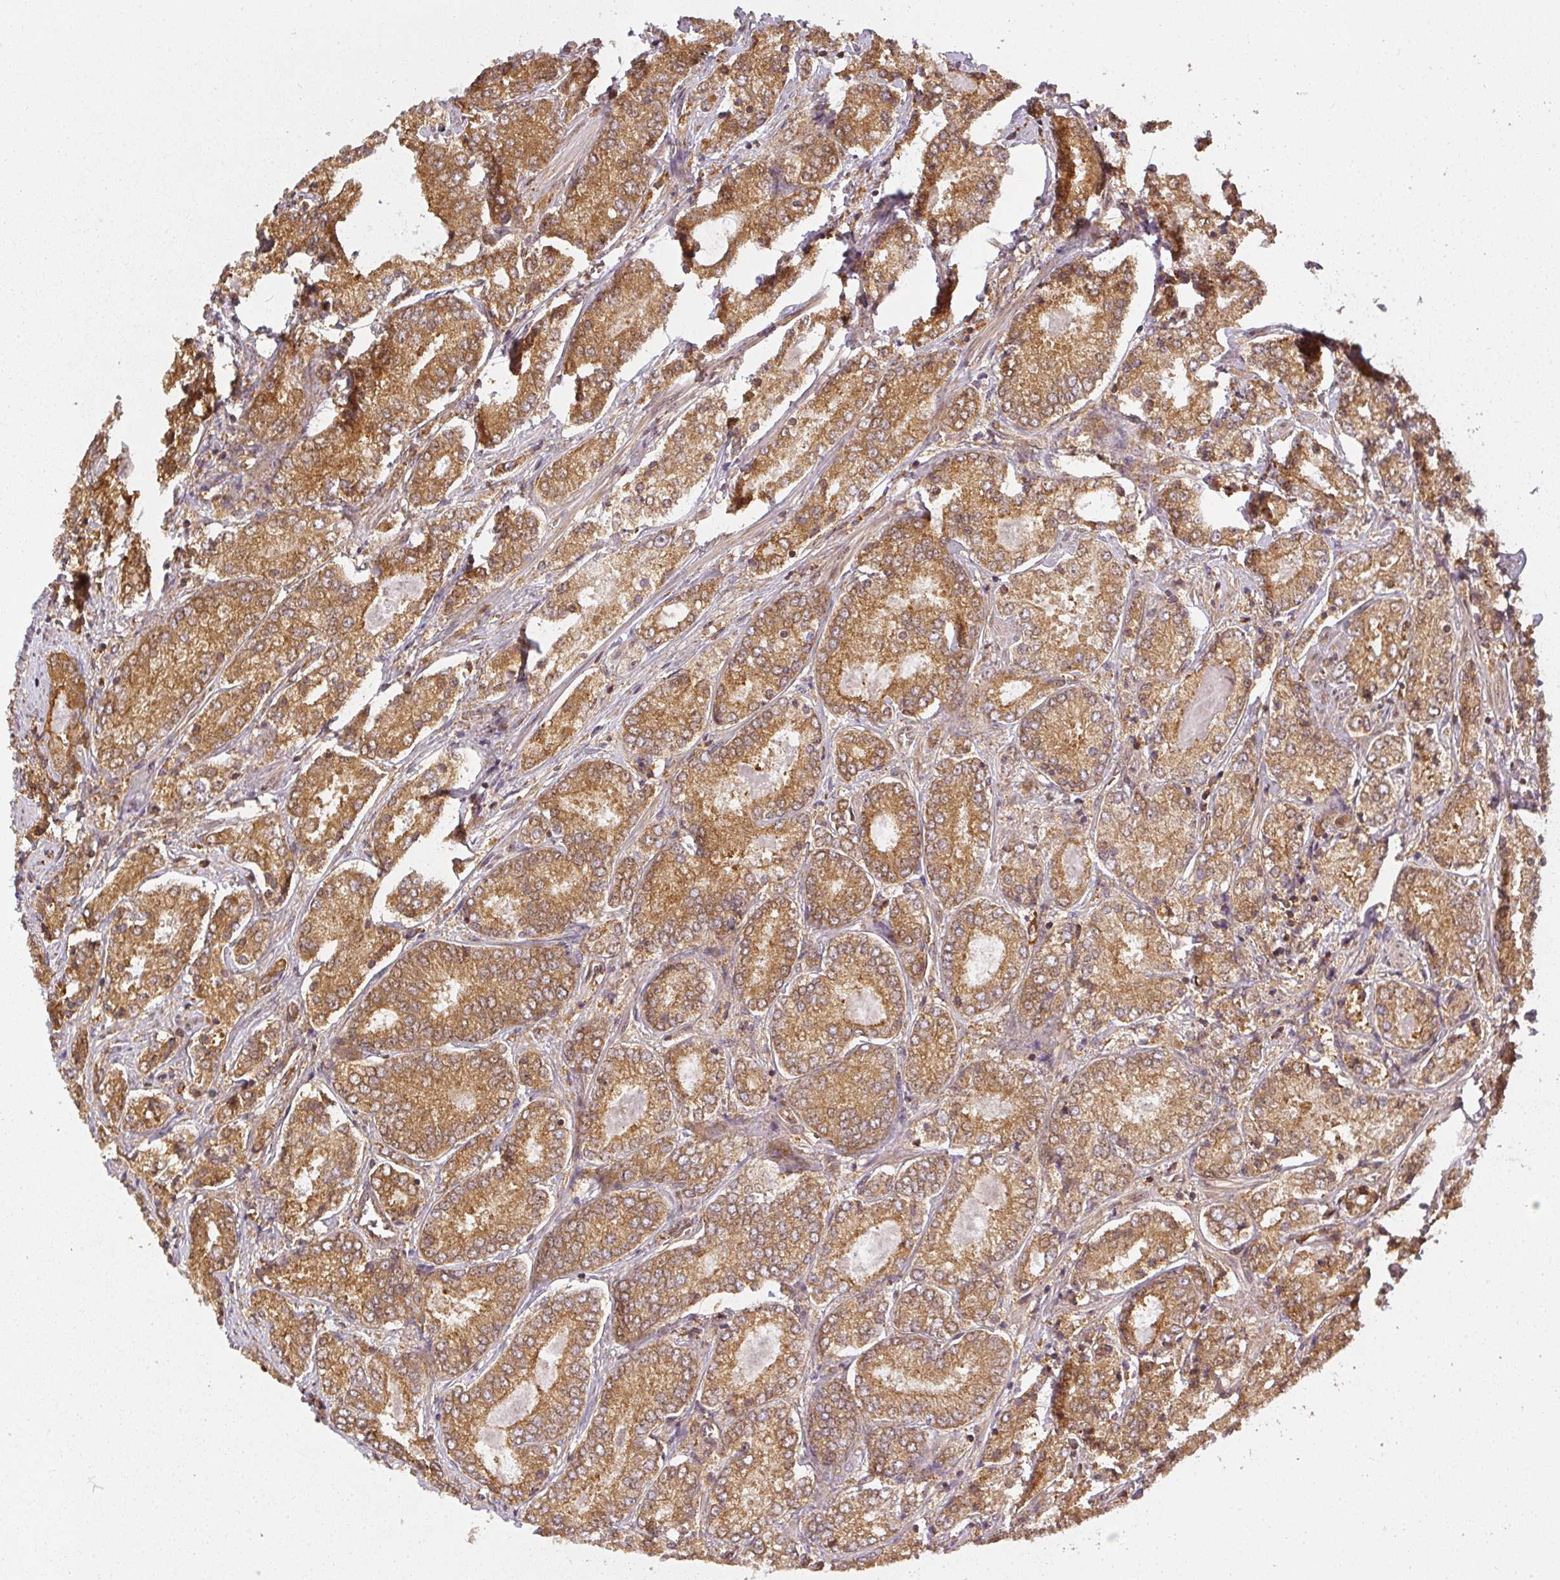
{"staining": {"intensity": "moderate", "quantity": ">75%", "location": "cytoplasmic/membranous"}, "tissue": "prostate cancer", "cell_type": "Tumor cells", "image_type": "cancer", "snomed": [{"axis": "morphology", "description": "Adenocarcinoma, High grade"}, {"axis": "topography", "description": "Prostate"}], "caption": "Adenocarcinoma (high-grade) (prostate) stained with immunohistochemistry reveals moderate cytoplasmic/membranous positivity in about >75% of tumor cells.", "gene": "PPP6R3", "patient": {"sex": "male", "age": 63}}